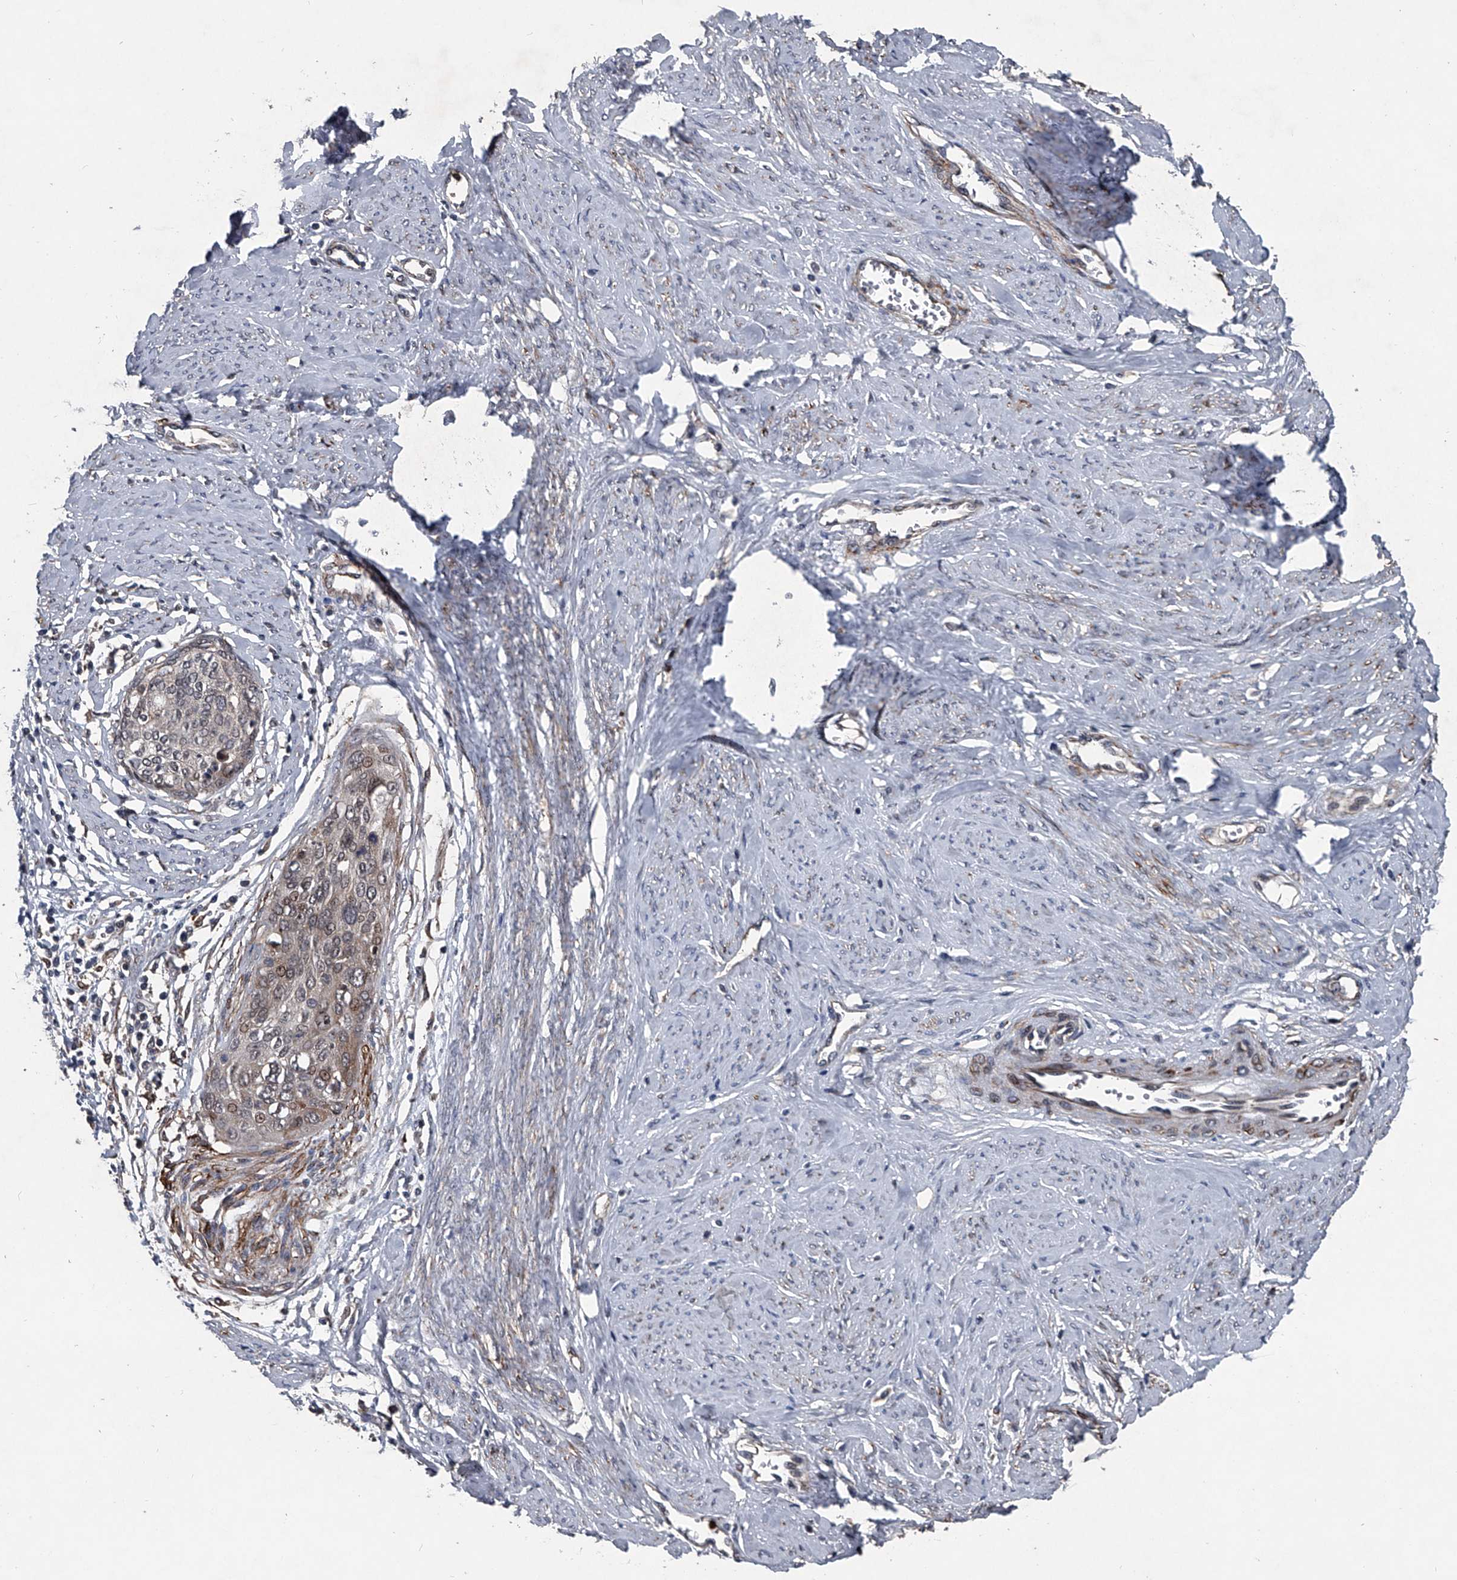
{"staining": {"intensity": "weak", "quantity": ">75%", "location": "cytoplasmic/membranous,nuclear"}, "tissue": "cervical cancer", "cell_type": "Tumor cells", "image_type": "cancer", "snomed": [{"axis": "morphology", "description": "Squamous cell carcinoma, NOS"}, {"axis": "topography", "description": "Cervix"}], "caption": "Protein analysis of cervical cancer (squamous cell carcinoma) tissue exhibits weak cytoplasmic/membranous and nuclear staining in about >75% of tumor cells. Using DAB (3,3'-diaminobenzidine) (brown) and hematoxylin (blue) stains, captured at high magnification using brightfield microscopy.", "gene": "MAPKAP1", "patient": {"sex": "female", "age": 37}}